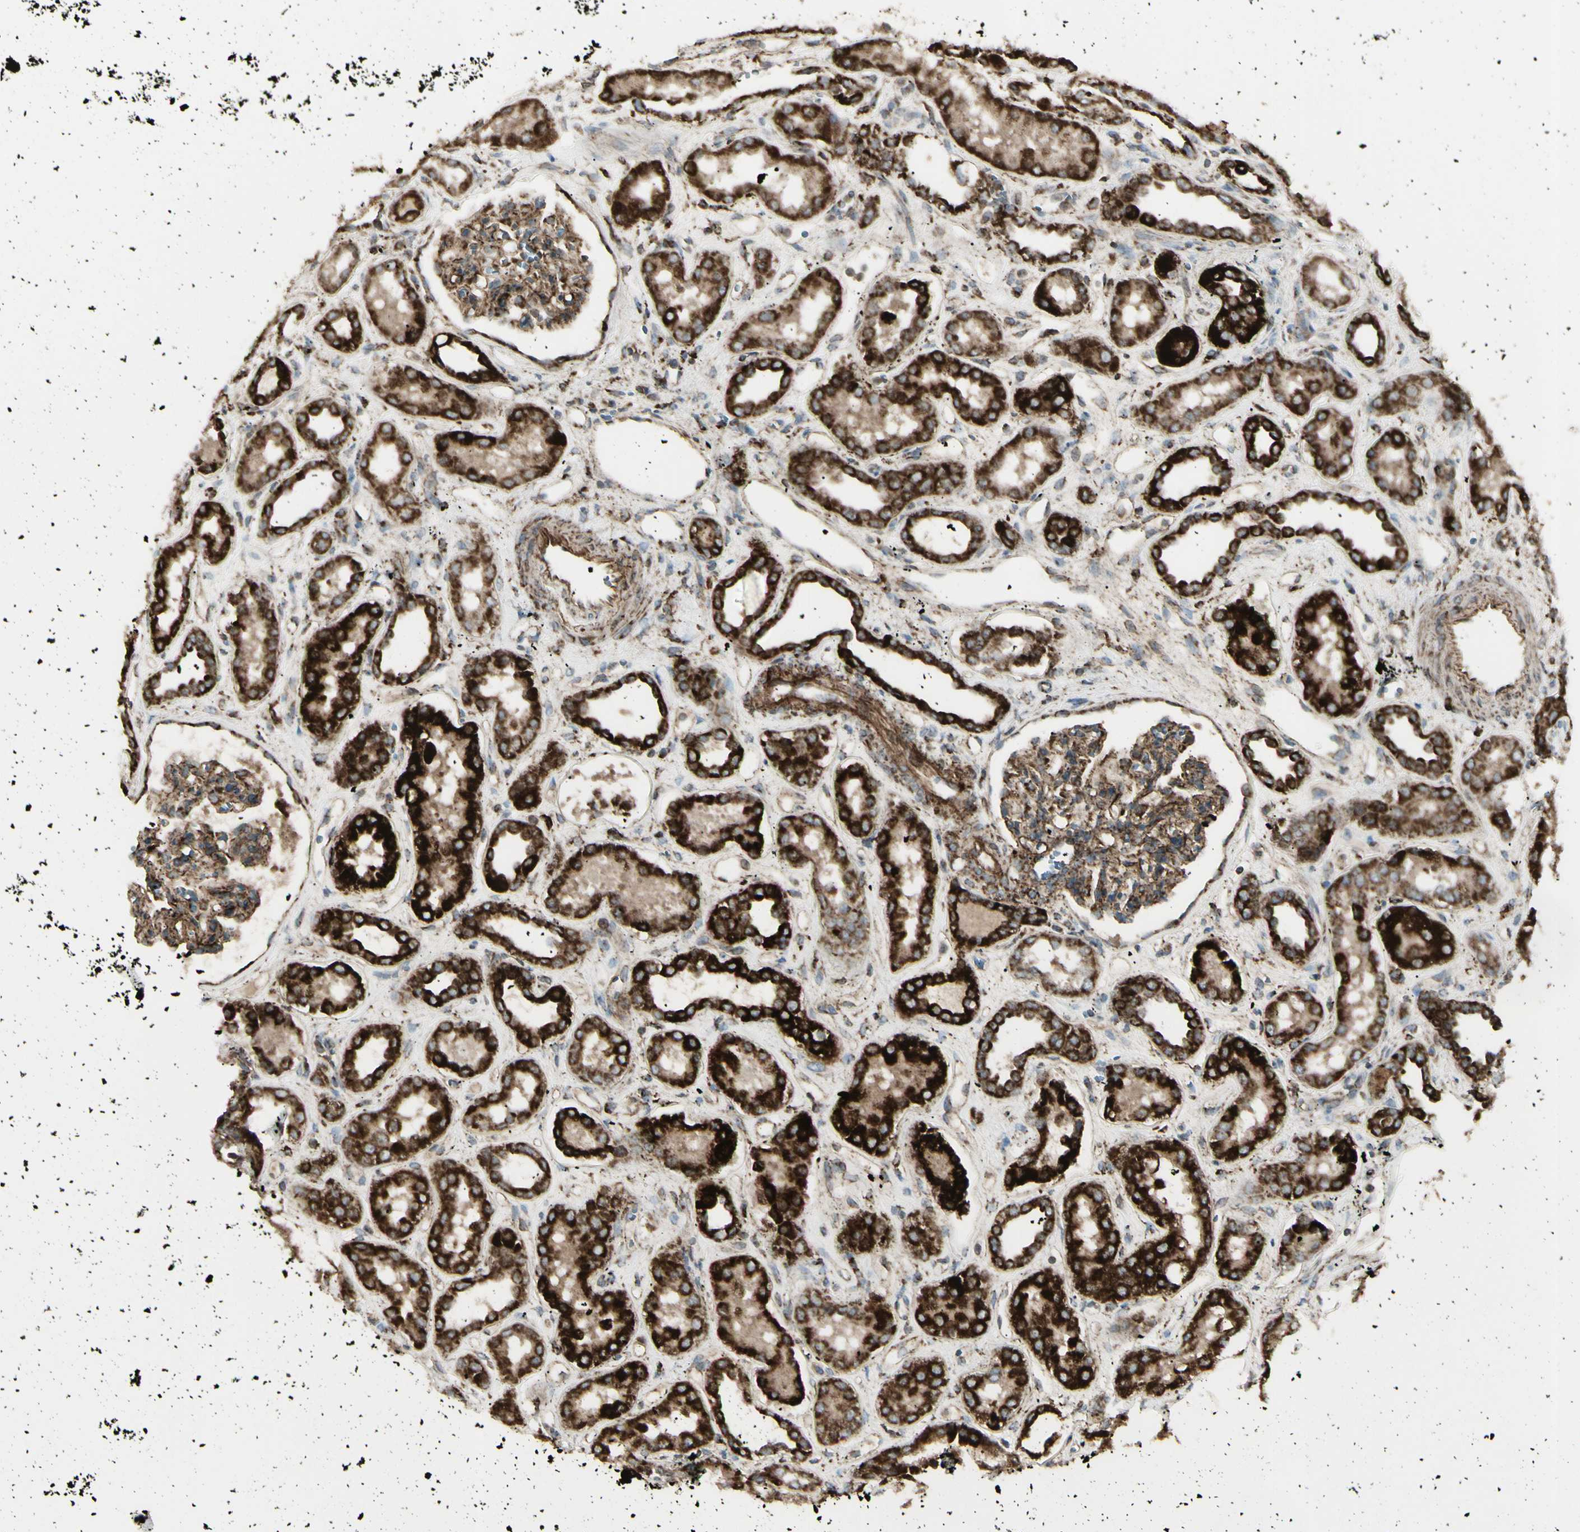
{"staining": {"intensity": "moderate", "quantity": ">75%", "location": "cytoplasmic/membranous"}, "tissue": "kidney", "cell_type": "Cells in glomeruli", "image_type": "normal", "snomed": [{"axis": "morphology", "description": "Normal tissue, NOS"}, {"axis": "topography", "description": "Kidney"}], "caption": "Kidney stained for a protein demonstrates moderate cytoplasmic/membranous positivity in cells in glomeruli.", "gene": "CYB5R1", "patient": {"sex": "male", "age": 59}}